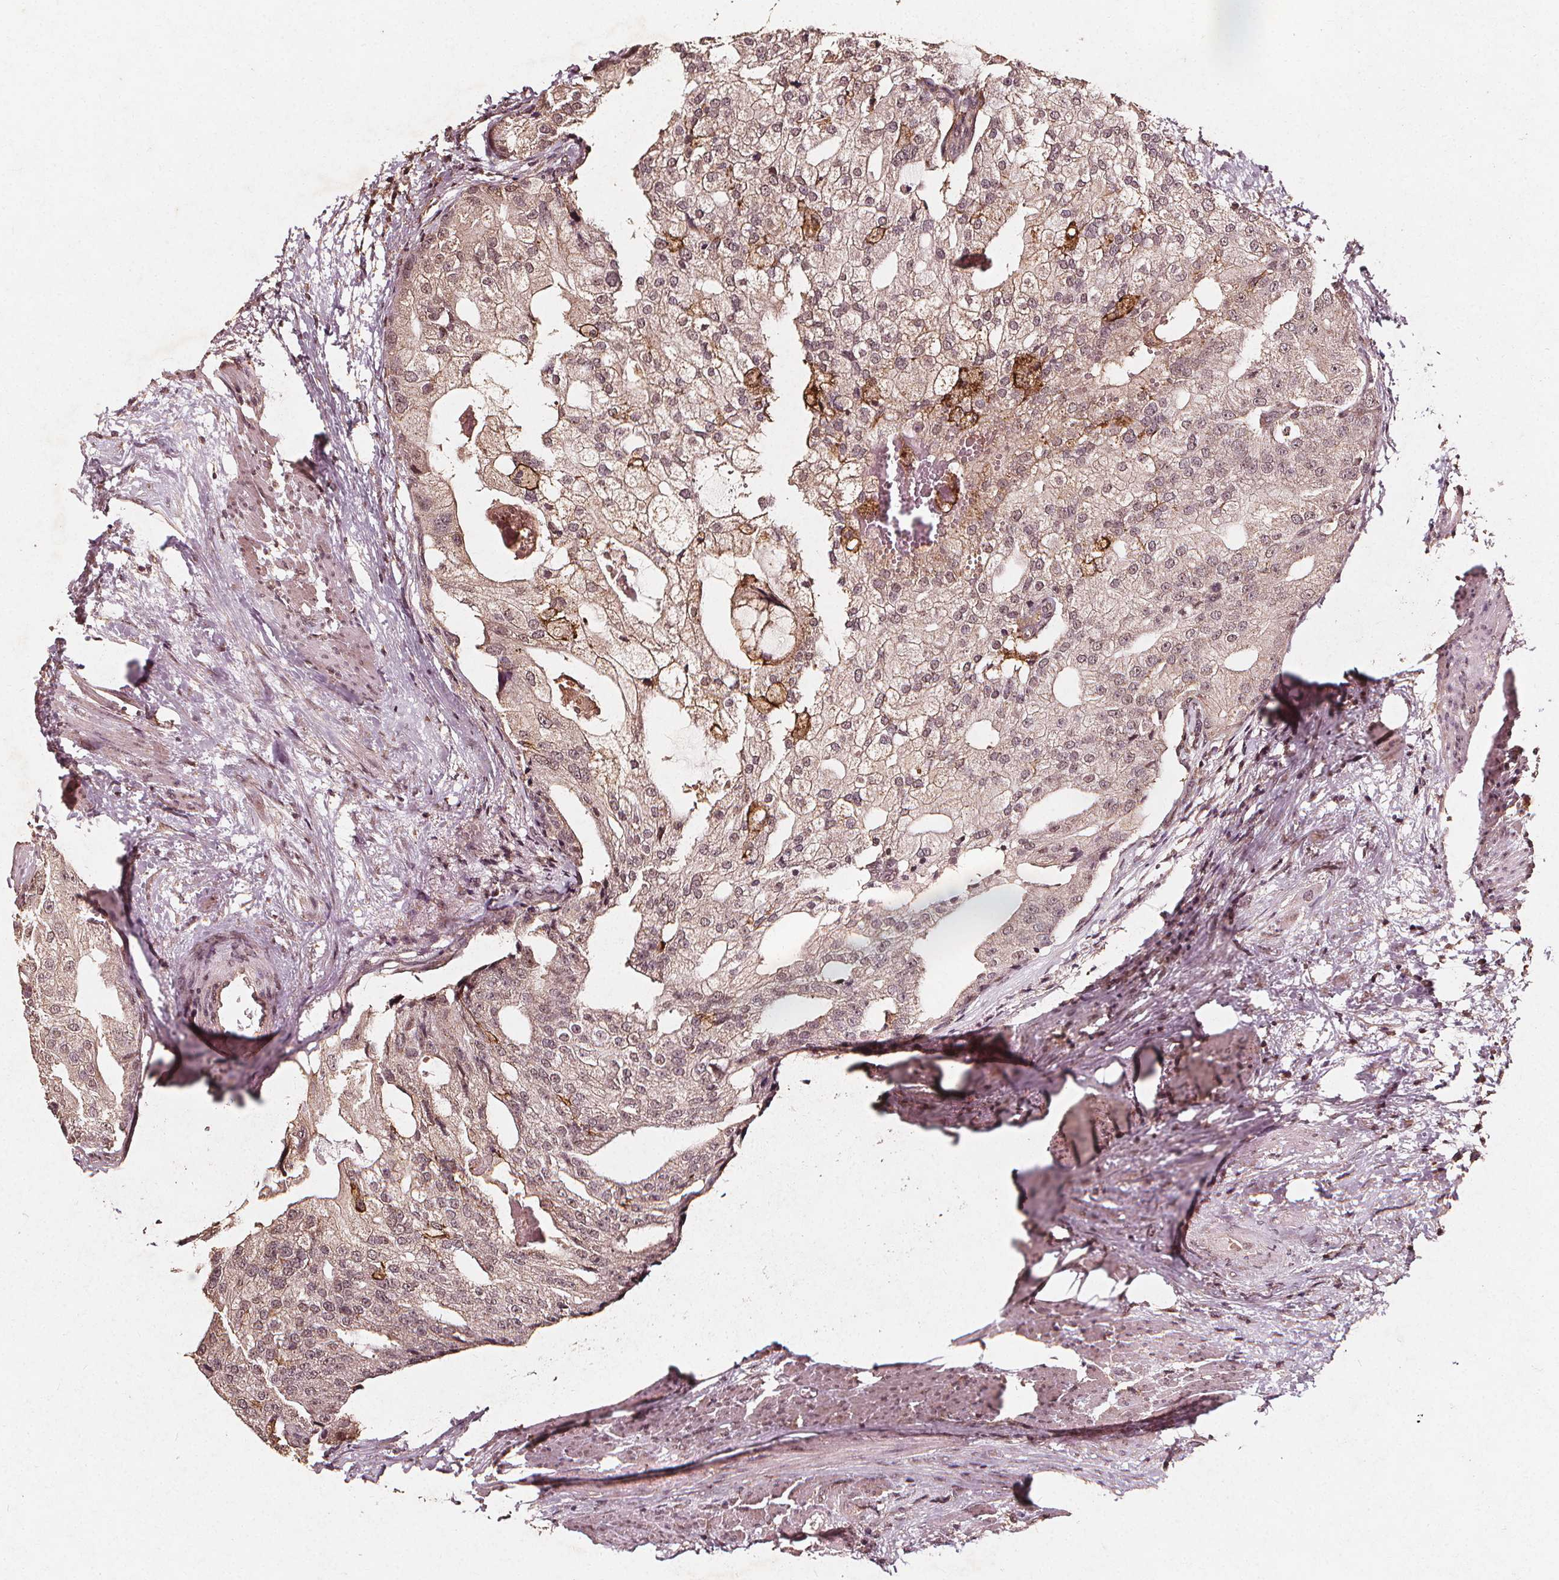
{"staining": {"intensity": "weak", "quantity": "25%-75%", "location": "cytoplasmic/membranous,nuclear"}, "tissue": "prostate cancer", "cell_type": "Tumor cells", "image_type": "cancer", "snomed": [{"axis": "morphology", "description": "Adenocarcinoma, High grade"}, {"axis": "topography", "description": "Prostate"}], "caption": "Protein expression analysis of adenocarcinoma (high-grade) (prostate) shows weak cytoplasmic/membranous and nuclear staining in approximately 25%-75% of tumor cells.", "gene": "ABCA1", "patient": {"sex": "male", "age": 70}}